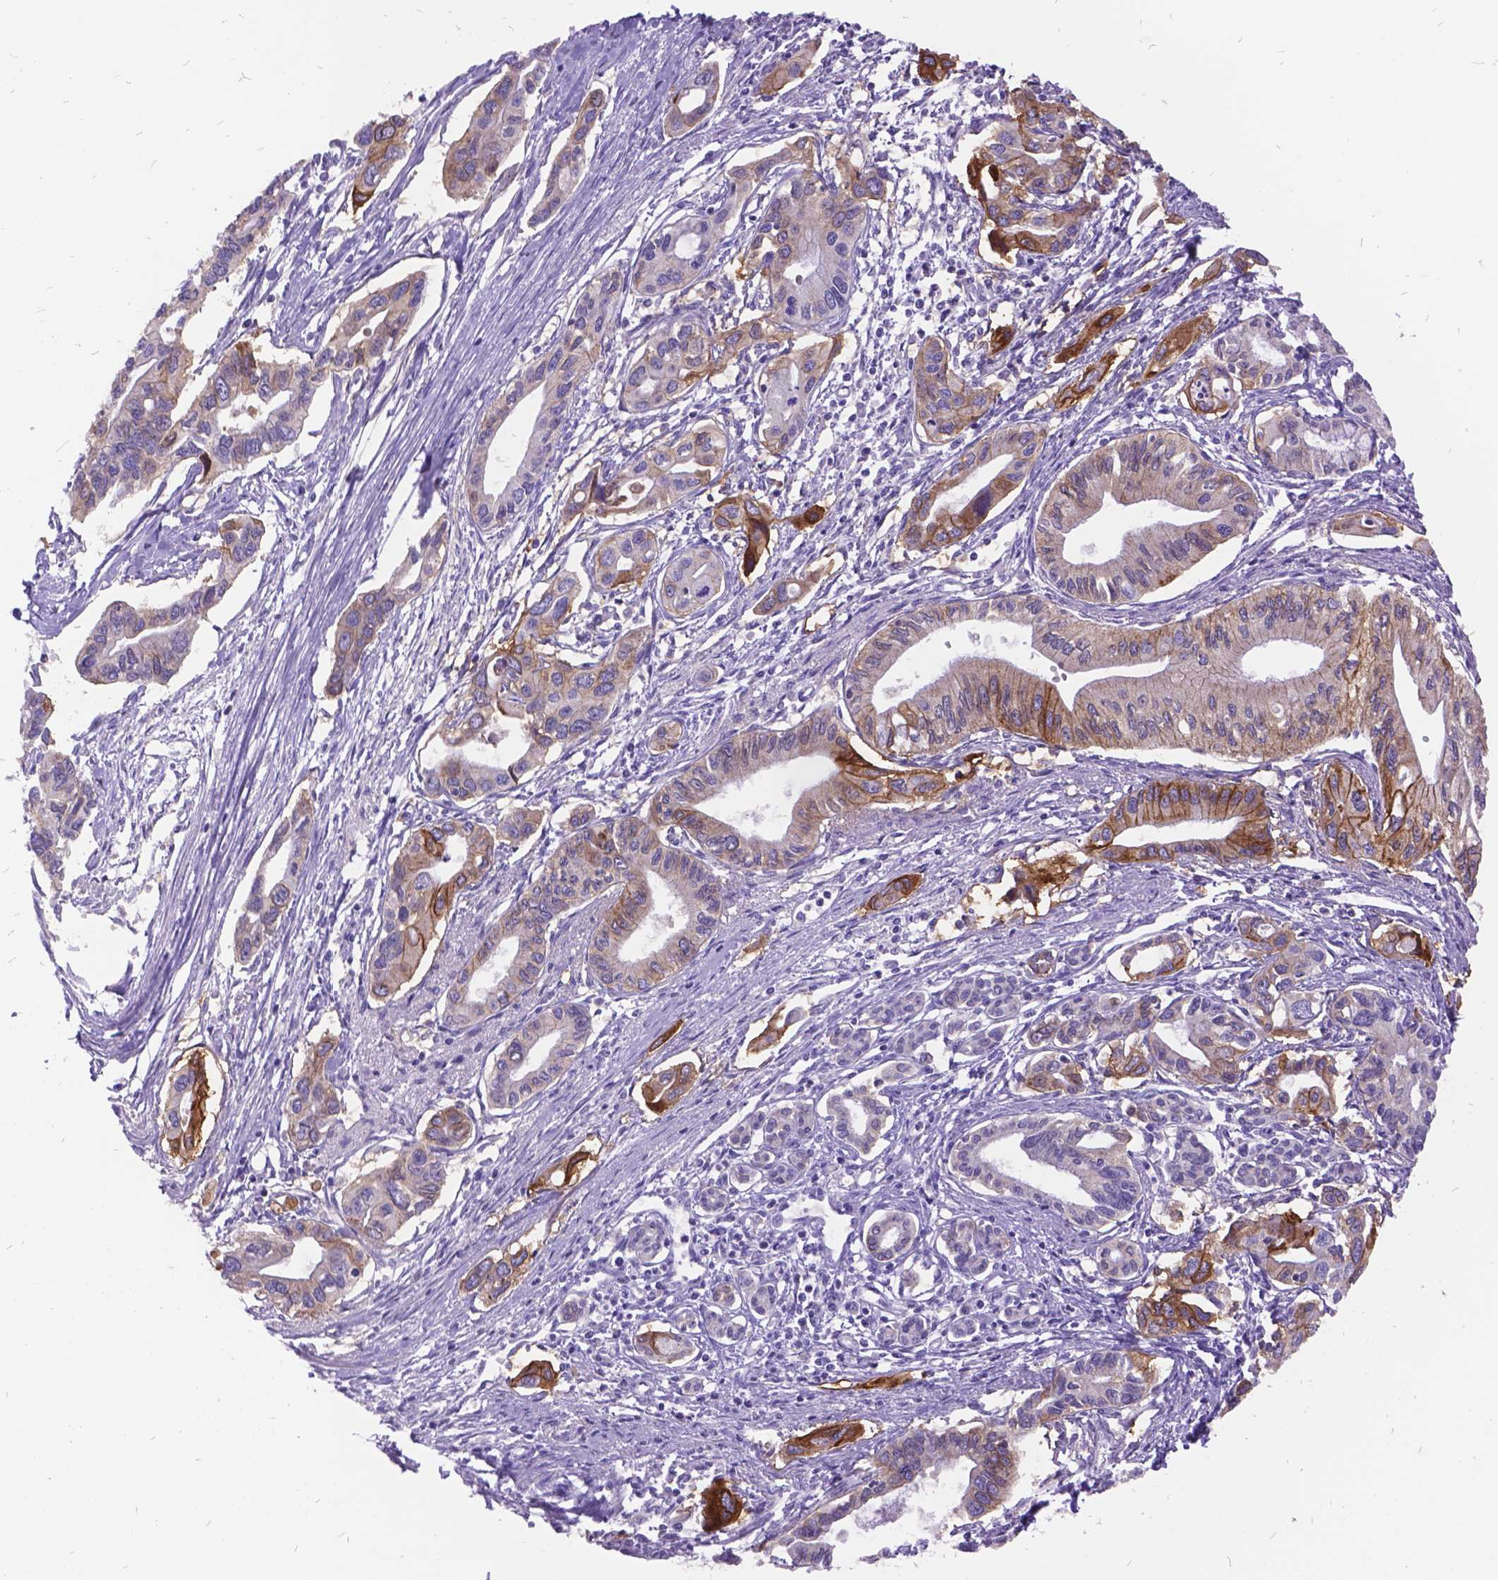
{"staining": {"intensity": "moderate", "quantity": "25%-75%", "location": "cytoplasmic/membranous"}, "tissue": "pancreatic cancer", "cell_type": "Tumor cells", "image_type": "cancer", "snomed": [{"axis": "morphology", "description": "Adenocarcinoma, NOS"}, {"axis": "topography", "description": "Pancreas"}], "caption": "IHC of adenocarcinoma (pancreatic) reveals medium levels of moderate cytoplasmic/membranous positivity in about 25%-75% of tumor cells. The protein is shown in brown color, while the nuclei are stained blue.", "gene": "ITGB6", "patient": {"sex": "male", "age": 60}}